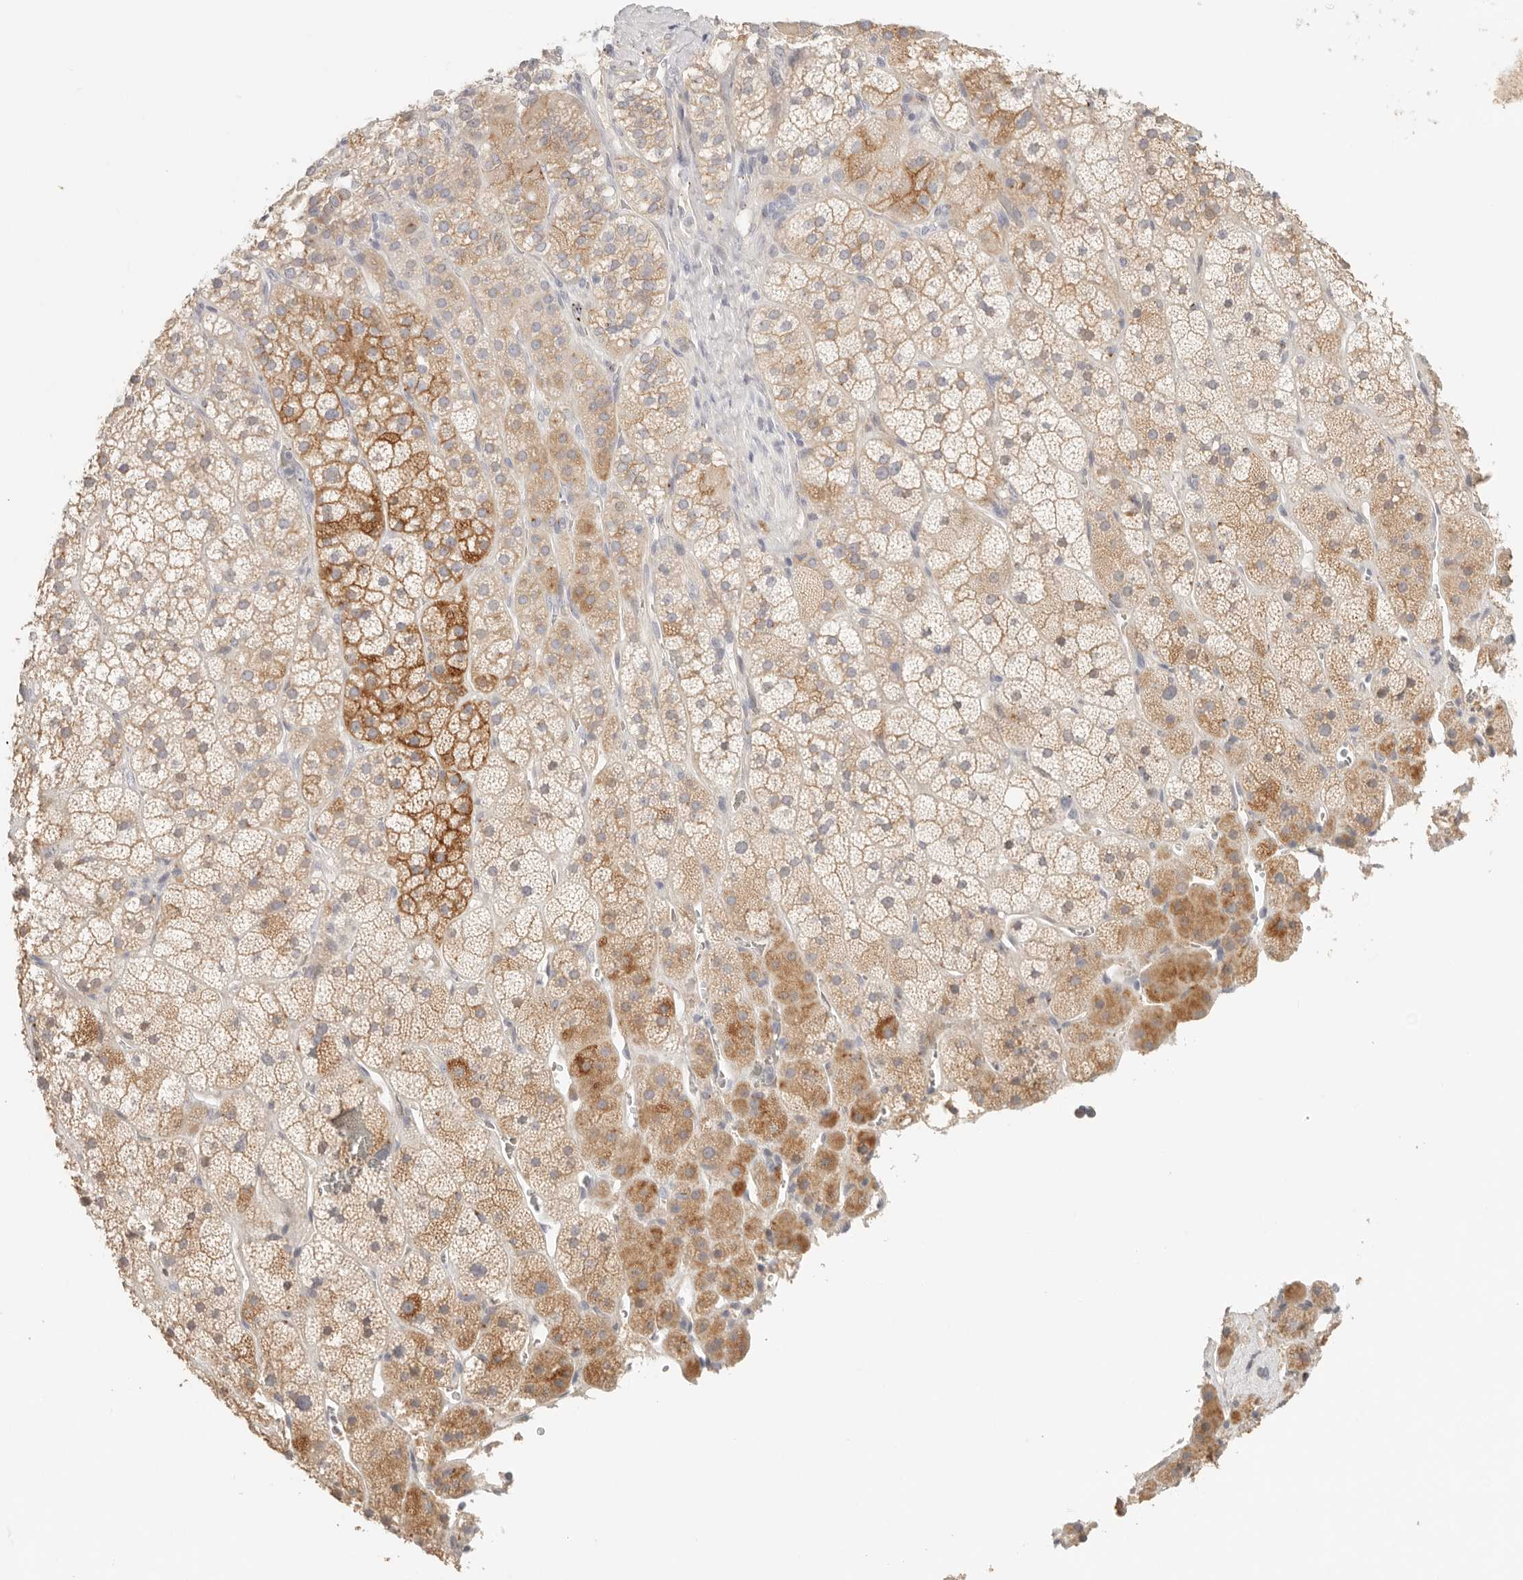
{"staining": {"intensity": "moderate", "quantity": "25%-75%", "location": "cytoplasmic/membranous"}, "tissue": "adrenal gland", "cell_type": "Glandular cells", "image_type": "normal", "snomed": [{"axis": "morphology", "description": "Normal tissue, NOS"}, {"axis": "topography", "description": "Adrenal gland"}], "caption": "This micrograph reveals immunohistochemistry (IHC) staining of unremarkable human adrenal gland, with medium moderate cytoplasmic/membranous expression in about 25%-75% of glandular cells.", "gene": "CEP120", "patient": {"sex": "male", "age": 57}}